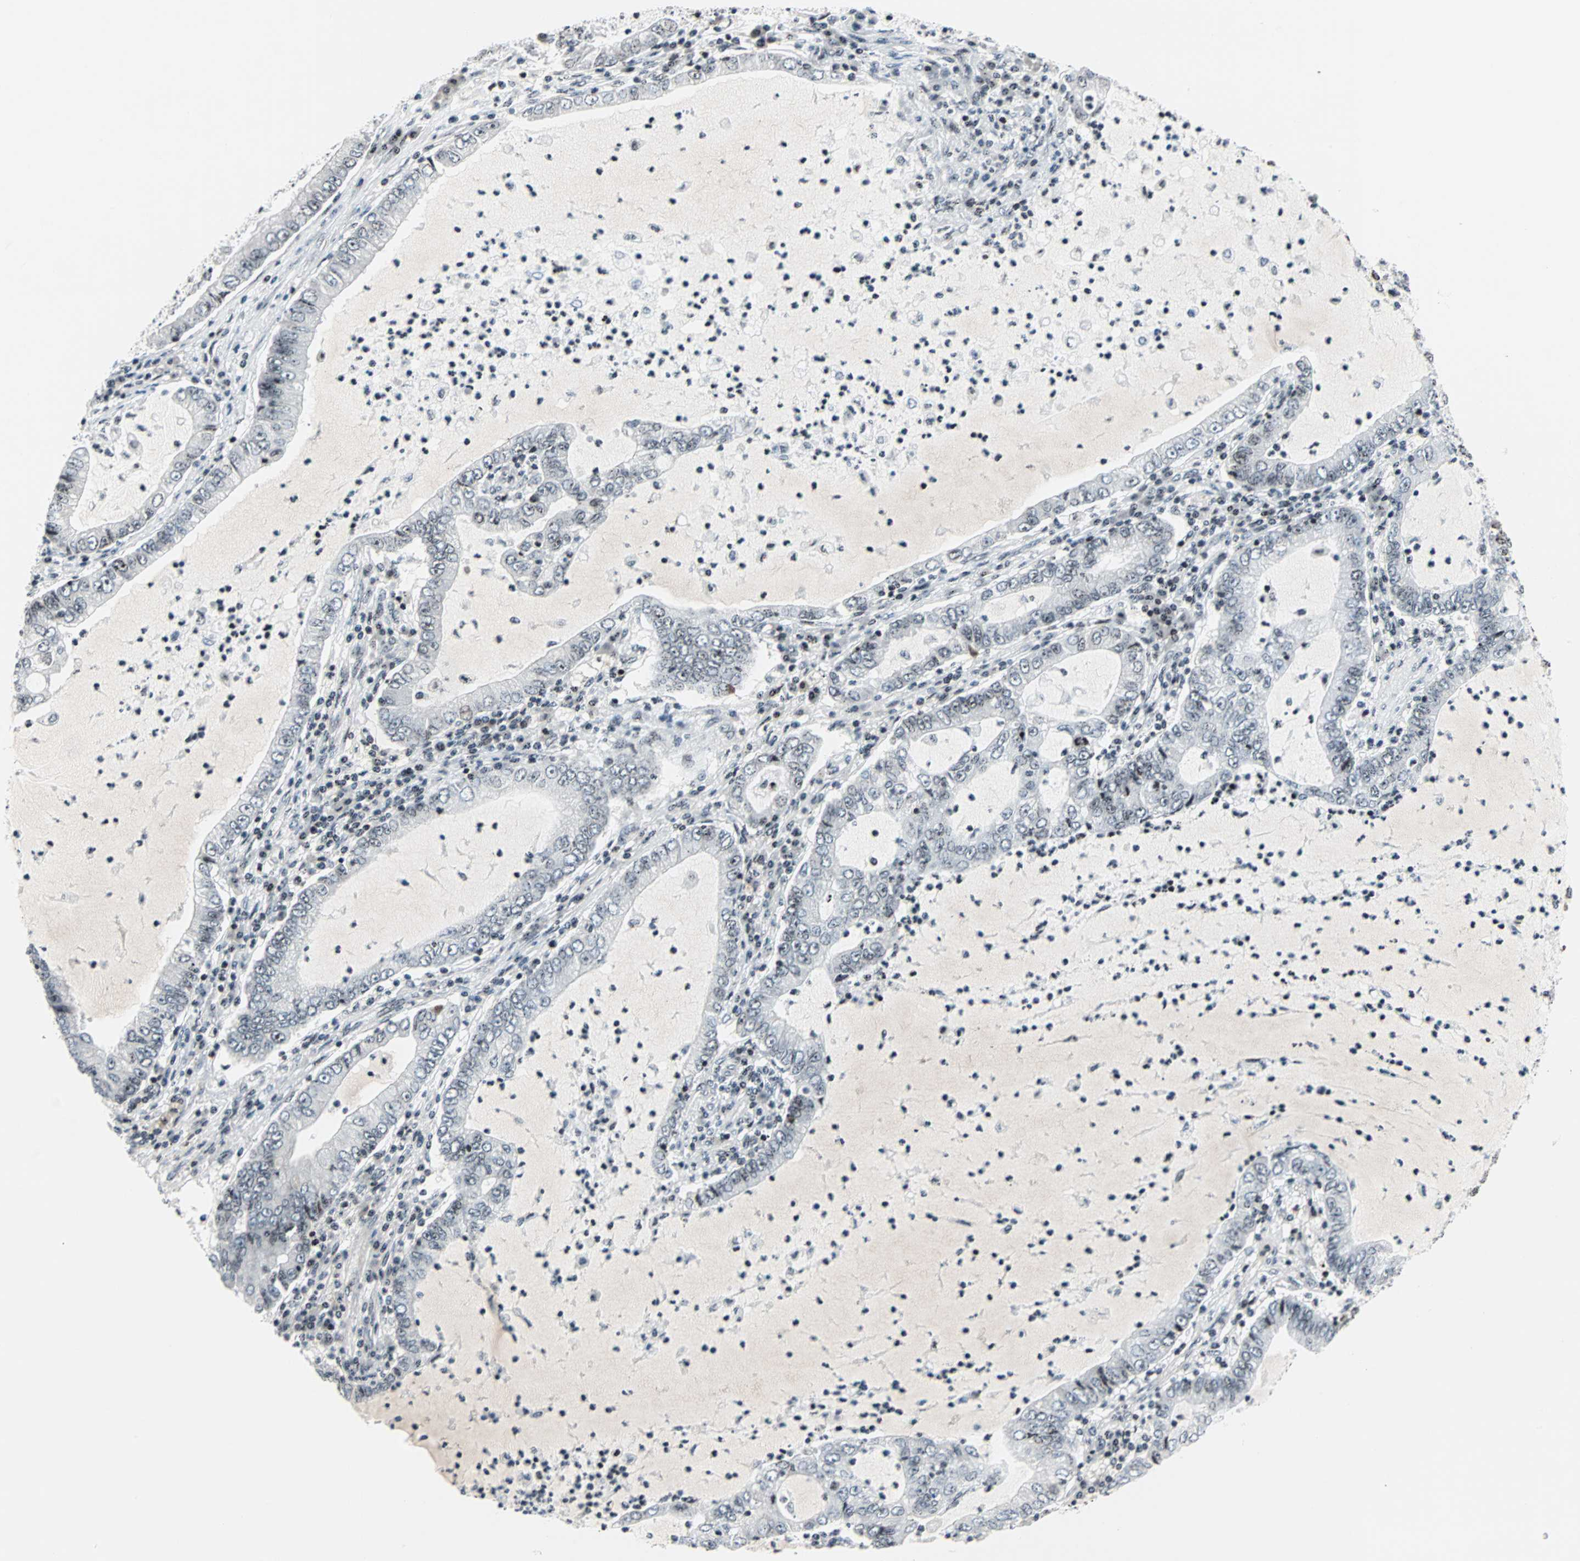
{"staining": {"intensity": "weak", "quantity": "25%-75%", "location": "nuclear"}, "tissue": "lung cancer", "cell_type": "Tumor cells", "image_type": "cancer", "snomed": [{"axis": "morphology", "description": "Adenocarcinoma, NOS"}, {"axis": "topography", "description": "Lung"}], "caption": "Weak nuclear staining for a protein is seen in approximately 25%-75% of tumor cells of lung adenocarcinoma using immunohistochemistry (IHC).", "gene": "CENPA", "patient": {"sex": "female", "age": 51}}